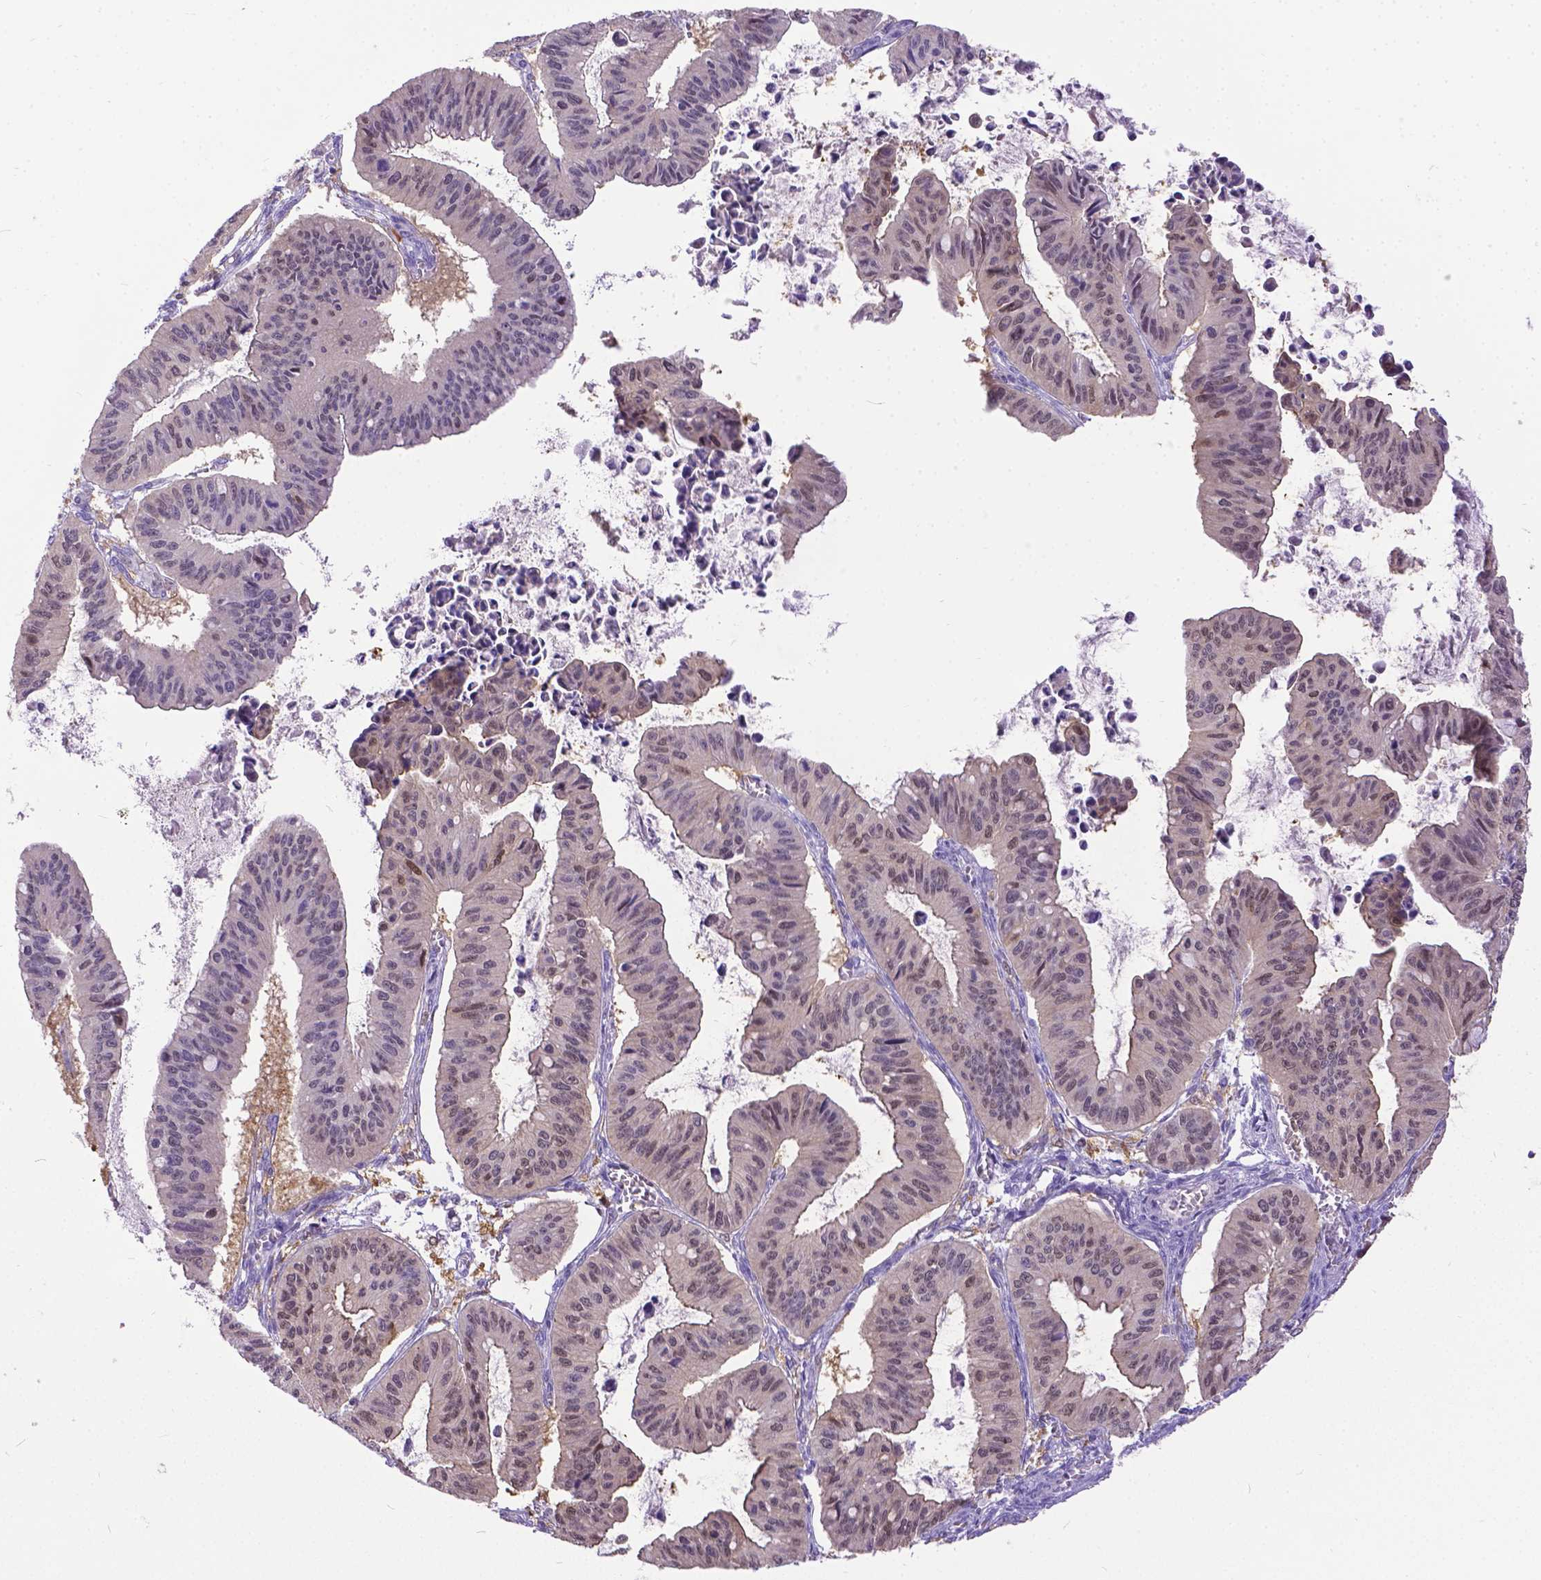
{"staining": {"intensity": "weak", "quantity": ">75%", "location": "cytoplasmic/membranous,nuclear"}, "tissue": "ovarian cancer", "cell_type": "Tumor cells", "image_type": "cancer", "snomed": [{"axis": "morphology", "description": "Cystadenocarcinoma, mucinous, NOS"}, {"axis": "topography", "description": "Ovary"}], "caption": "Immunohistochemistry (IHC) staining of ovarian cancer (mucinous cystadenocarcinoma), which demonstrates low levels of weak cytoplasmic/membranous and nuclear expression in approximately >75% of tumor cells indicating weak cytoplasmic/membranous and nuclear protein staining. The staining was performed using DAB (3,3'-diaminobenzidine) (brown) for protein detection and nuclei were counterstained in hematoxylin (blue).", "gene": "TMEM169", "patient": {"sex": "female", "age": 72}}